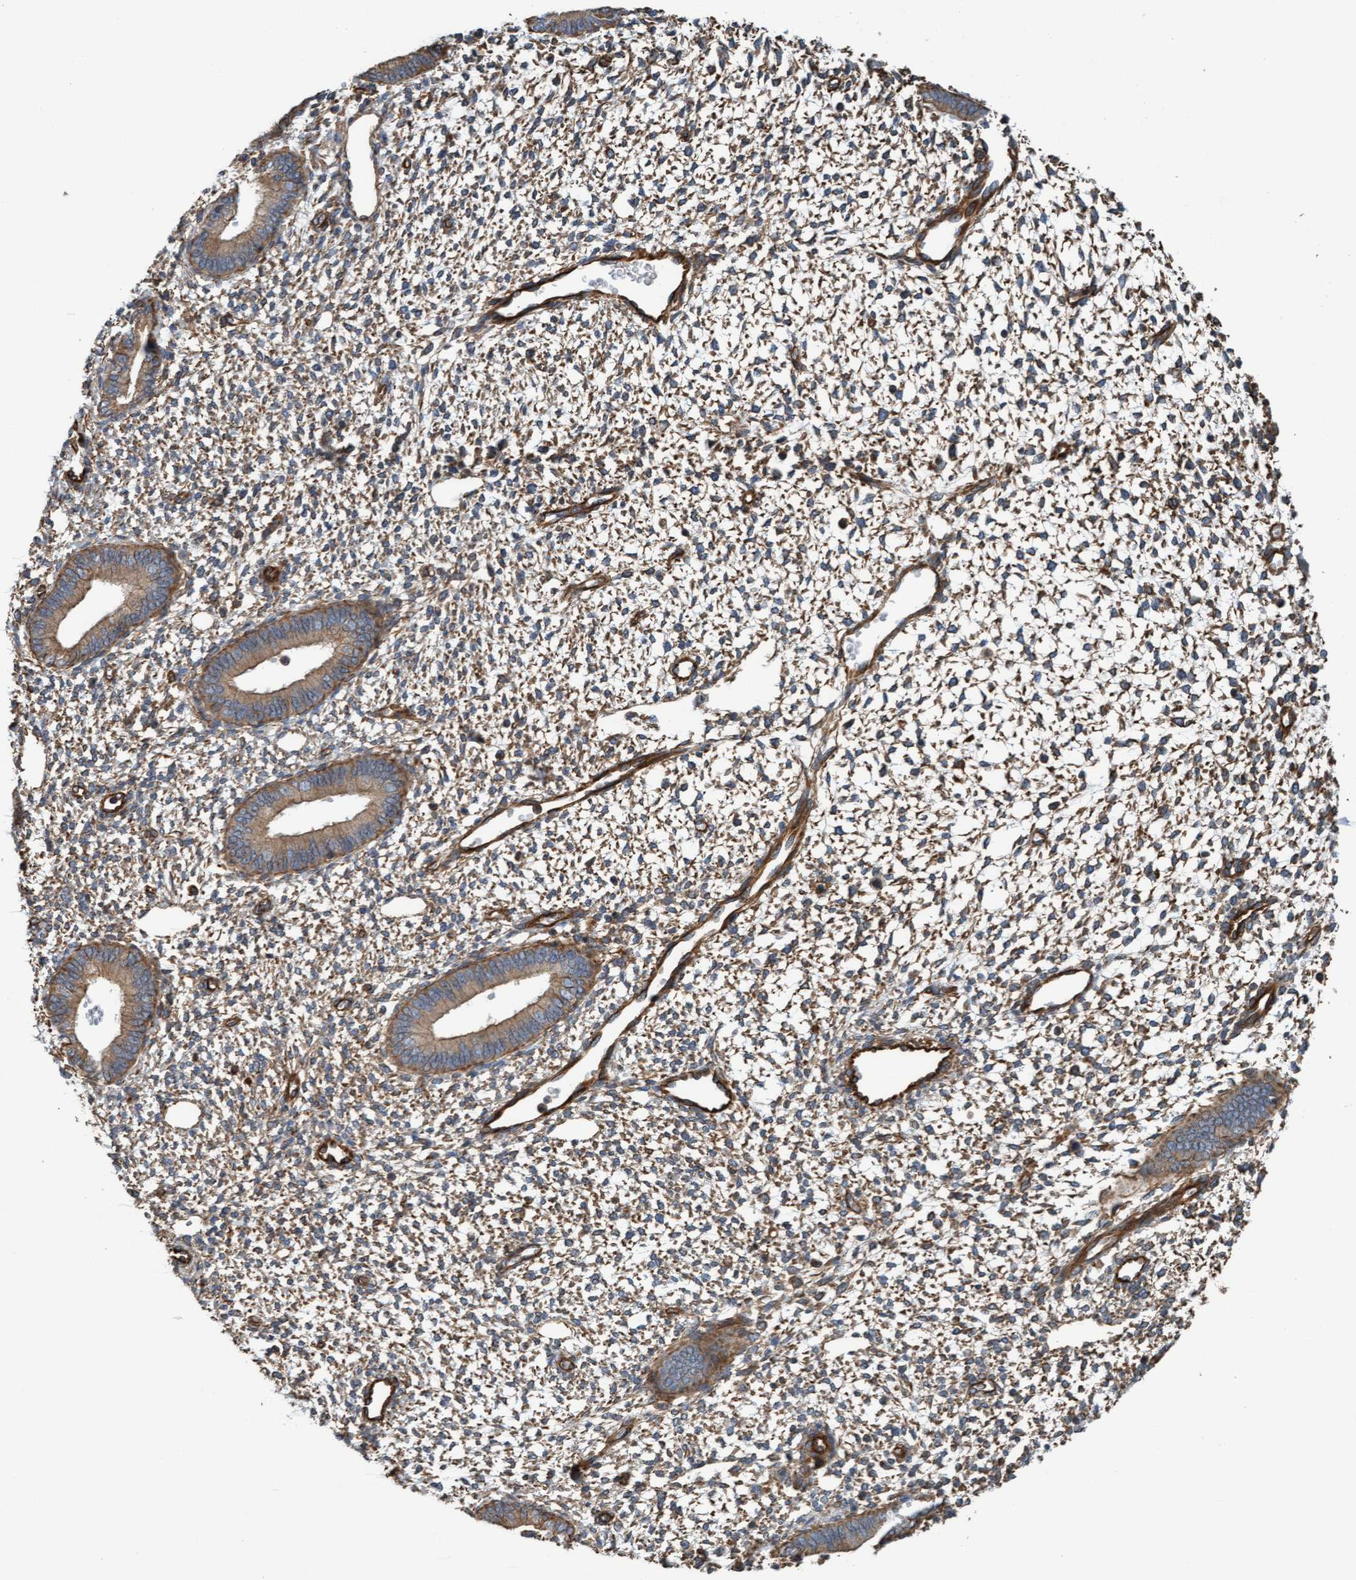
{"staining": {"intensity": "moderate", "quantity": ">75%", "location": "cytoplasmic/membranous"}, "tissue": "endometrium", "cell_type": "Cells in endometrial stroma", "image_type": "normal", "snomed": [{"axis": "morphology", "description": "Normal tissue, NOS"}, {"axis": "topography", "description": "Endometrium"}], "caption": "High-power microscopy captured an immunohistochemistry (IHC) histopathology image of unremarkable endometrium, revealing moderate cytoplasmic/membranous expression in about >75% of cells in endometrial stroma.", "gene": "STXBP4", "patient": {"sex": "female", "age": 46}}